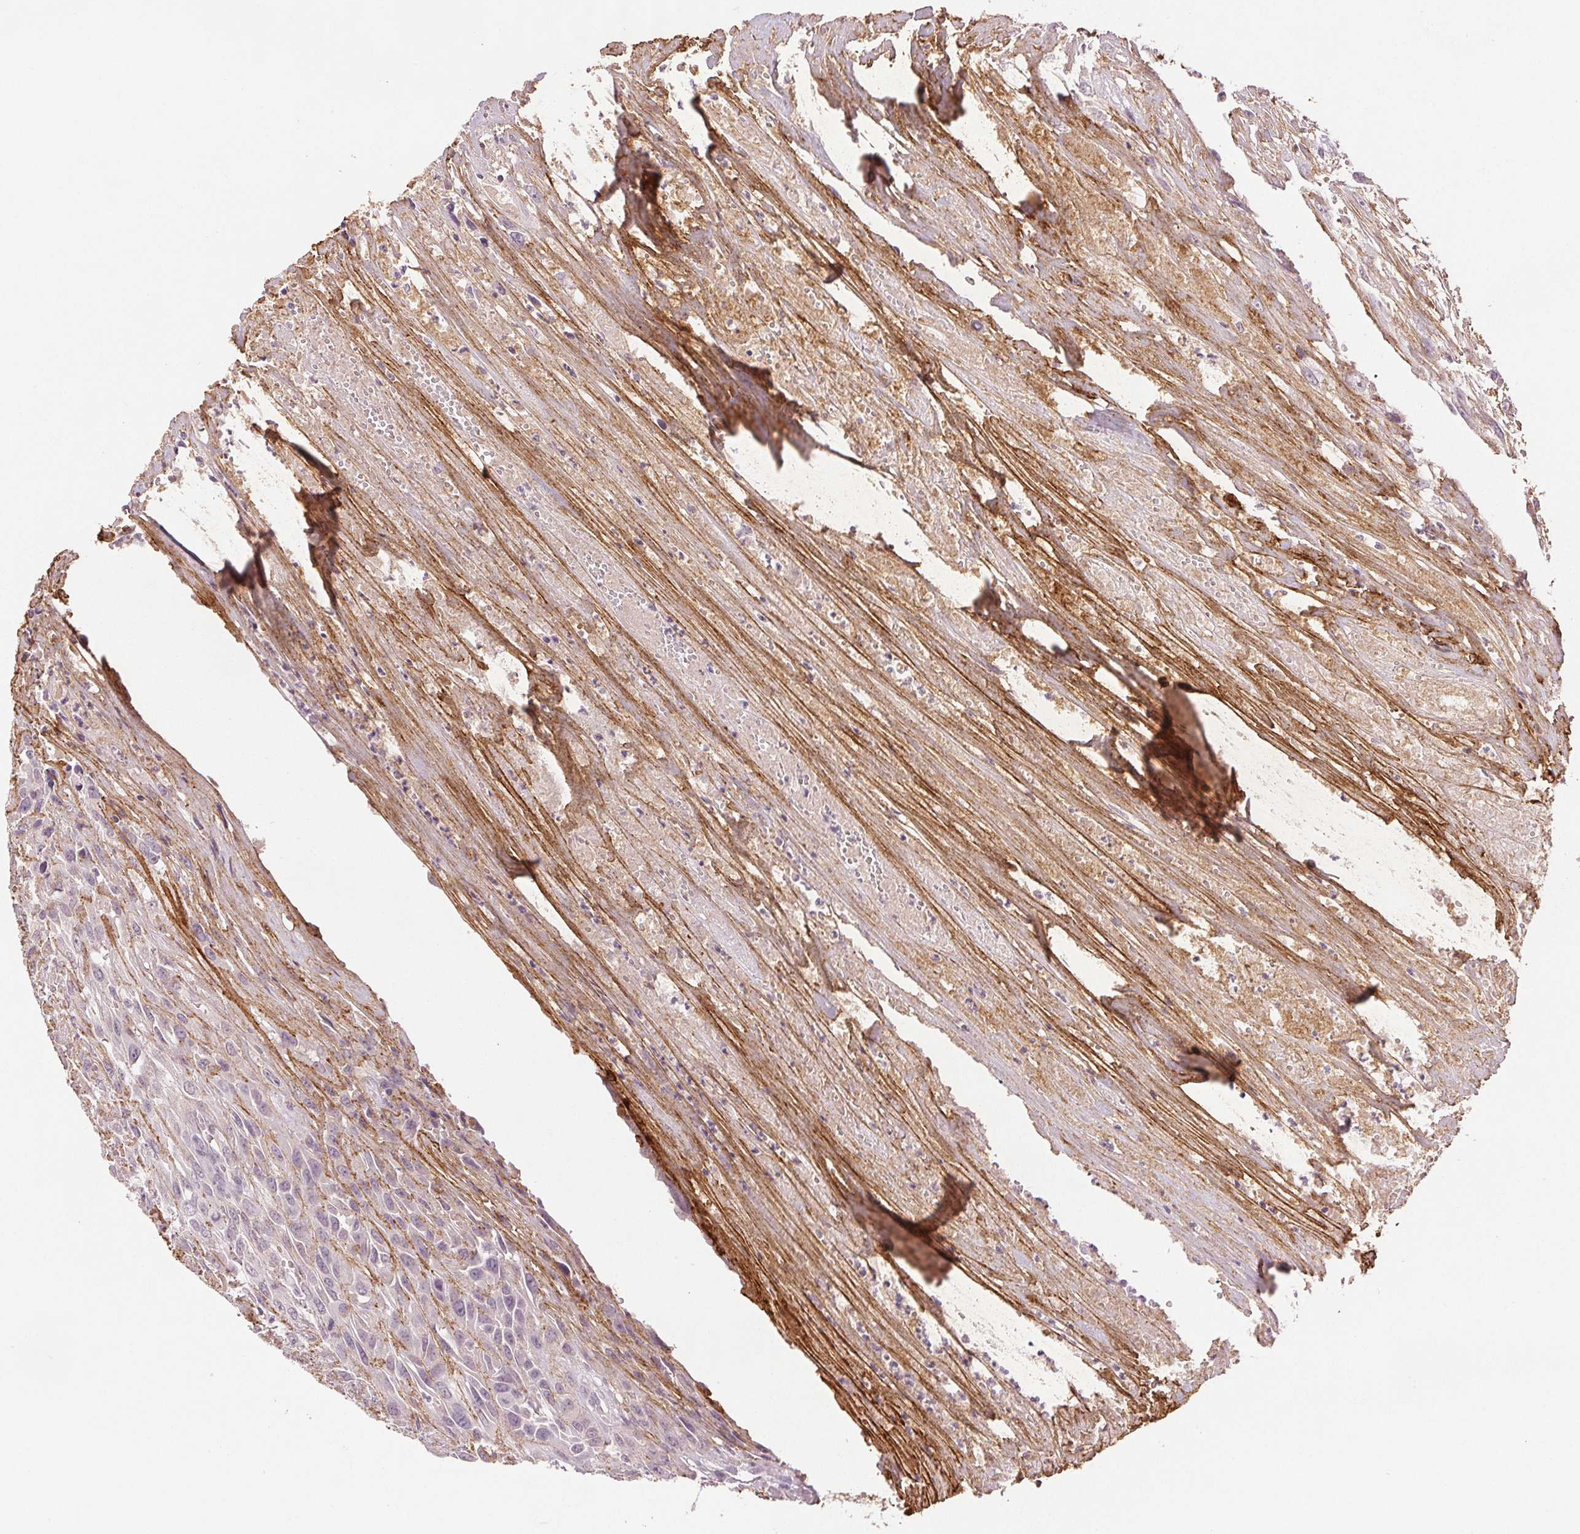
{"staining": {"intensity": "negative", "quantity": "none", "location": "none"}, "tissue": "urothelial cancer", "cell_type": "Tumor cells", "image_type": "cancer", "snomed": [{"axis": "morphology", "description": "Urothelial carcinoma, High grade"}, {"axis": "topography", "description": "Urinary bladder"}], "caption": "The image reveals no staining of tumor cells in urothelial cancer. The staining was performed using DAB to visualize the protein expression in brown, while the nuclei were stained in blue with hematoxylin (Magnification: 20x).", "gene": "FBN1", "patient": {"sex": "male", "age": 67}}